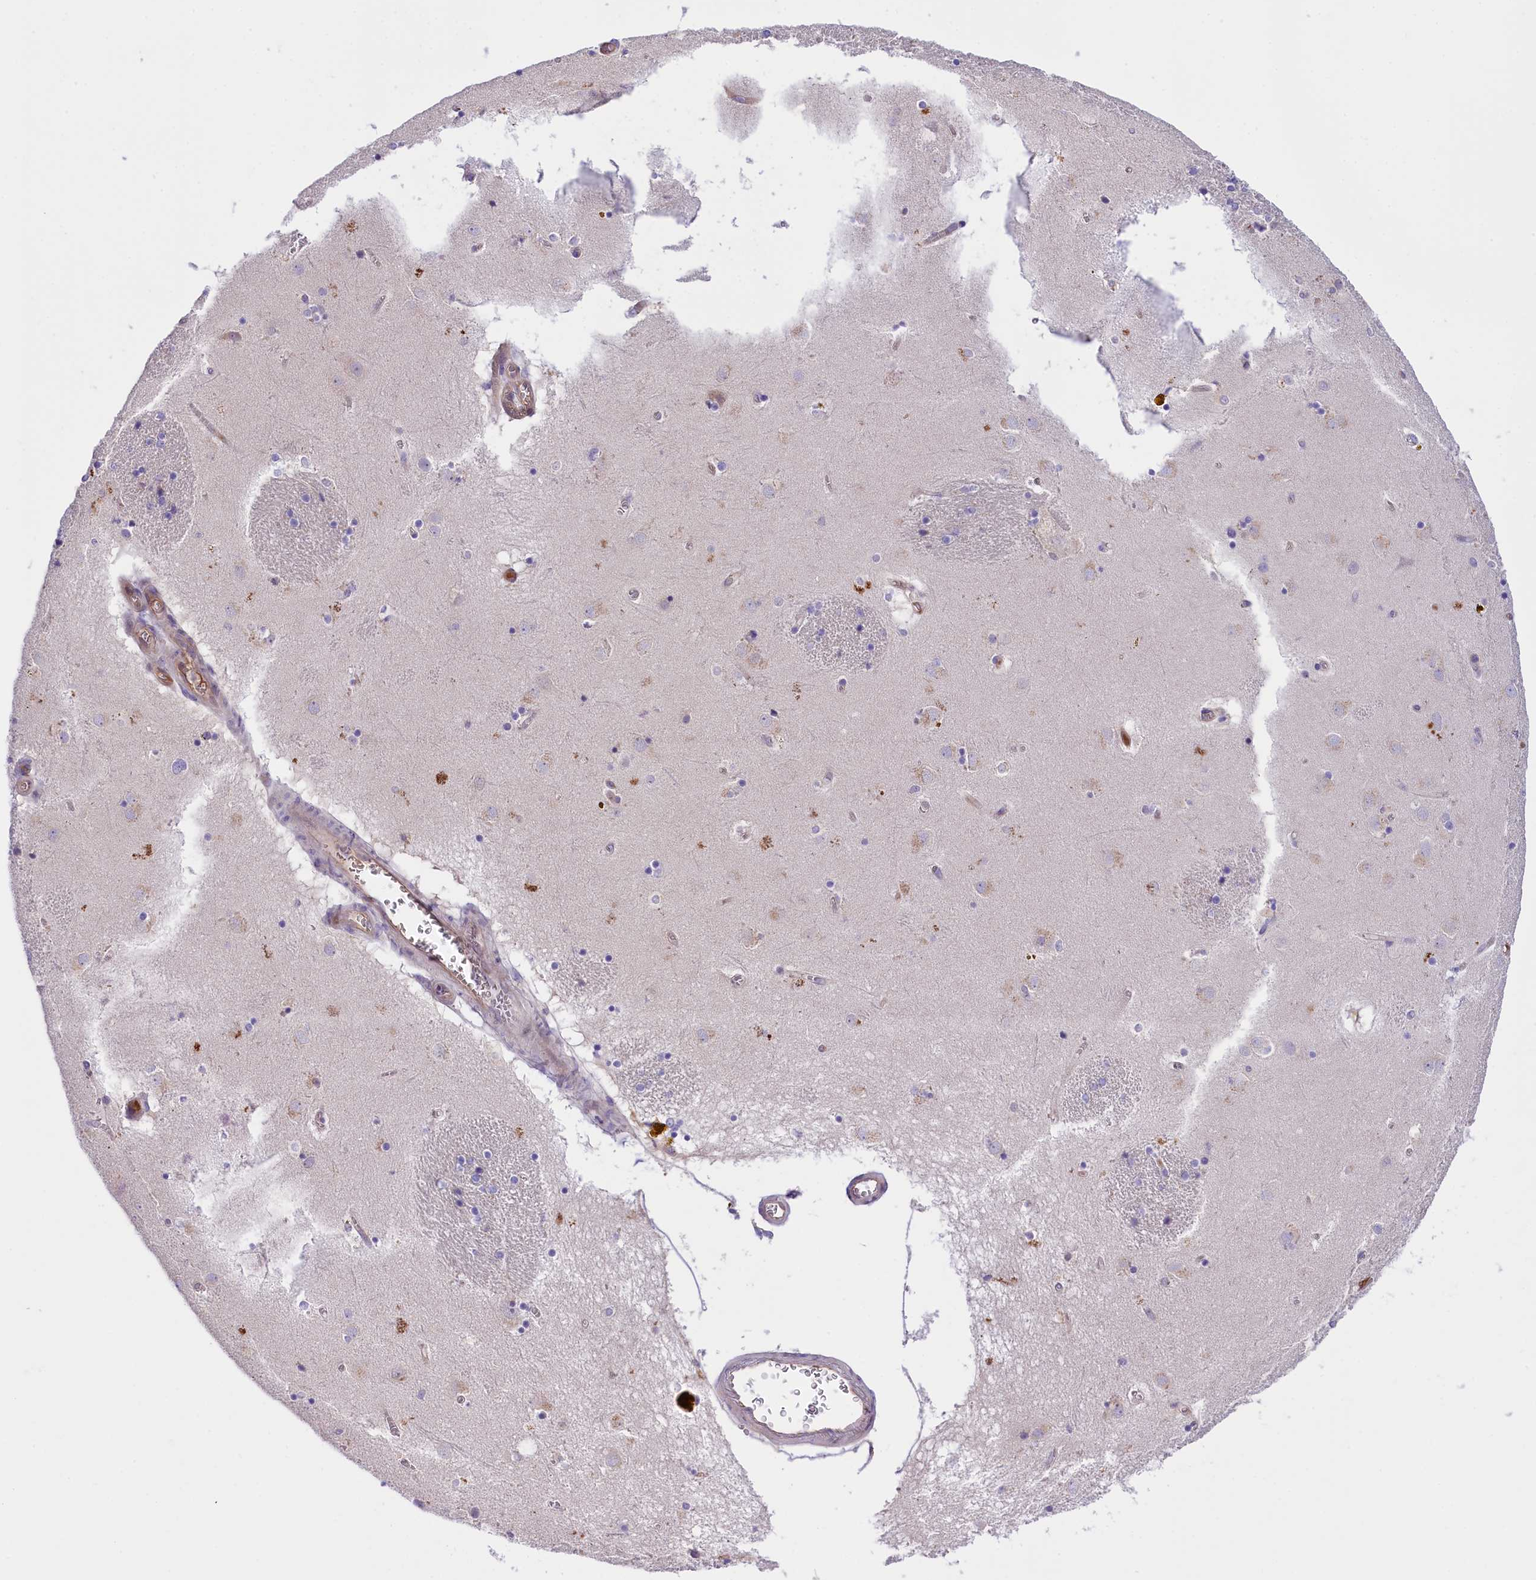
{"staining": {"intensity": "negative", "quantity": "none", "location": "none"}, "tissue": "caudate", "cell_type": "Glial cells", "image_type": "normal", "snomed": [{"axis": "morphology", "description": "Normal tissue, NOS"}, {"axis": "topography", "description": "Lateral ventricle wall"}], "caption": "IHC of benign caudate exhibits no positivity in glial cells. The staining is performed using DAB brown chromogen with nuclei counter-stained in using hematoxylin.", "gene": "CCDC32", "patient": {"sex": "male", "age": 70}}